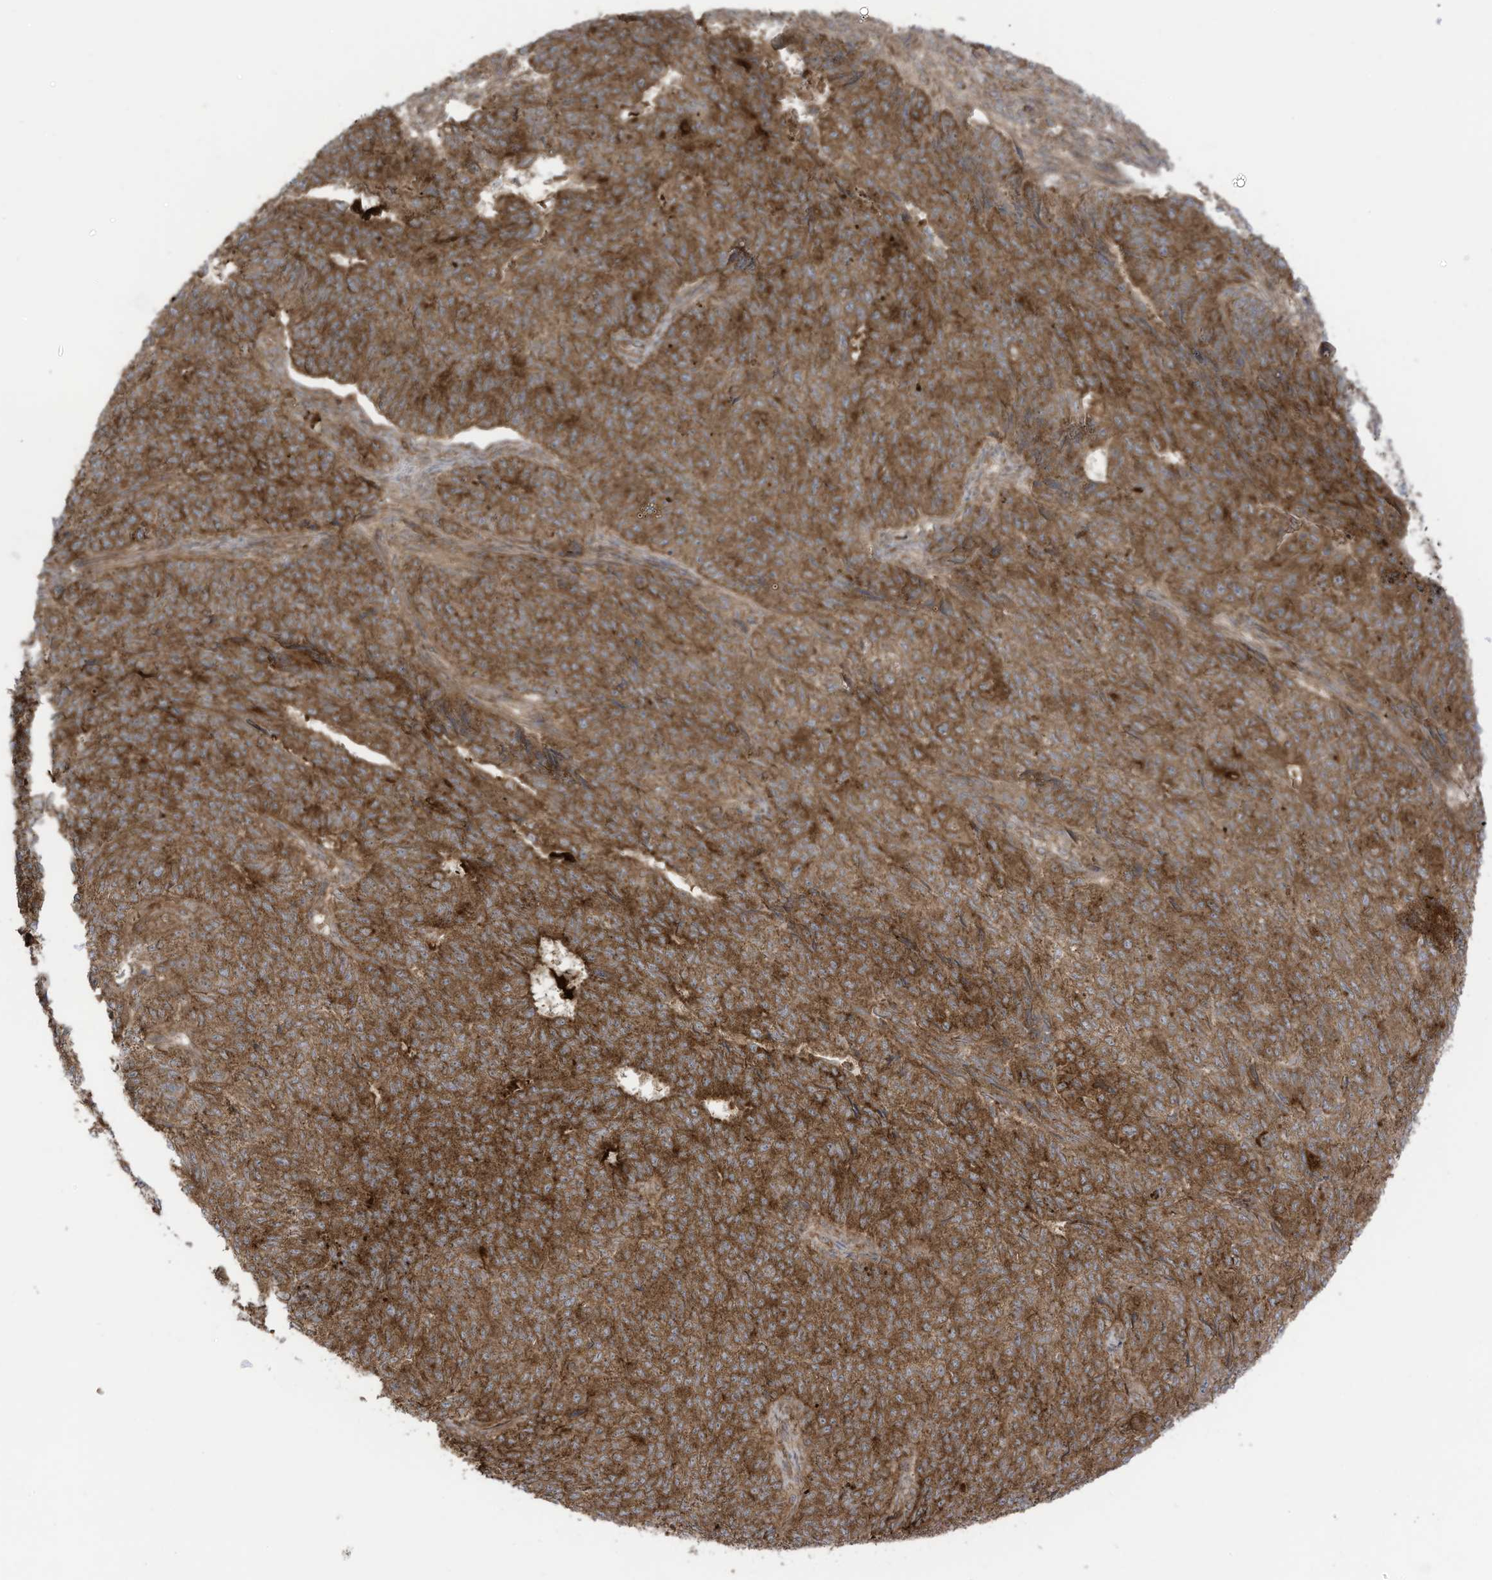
{"staining": {"intensity": "strong", "quantity": ">75%", "location": "cytoplasmic/membranous"}, "tissue": "endometrial cancer", "cell_type": "Tumor cells", "image_type": "cancer", "snomed": [{"axis": "morphology", "description": "Adenocarcinoma, NOS"}, {"axis": "topography", "description": "Endometrium"}], "caption": "The immunohistochemical stain shows strong cytoplasmic/membranous staining in tumor cells of adenocarcinoma (endometrial) tissue.", "gene": "REPS1", "patient": {"sex": "female", "age": 32}}